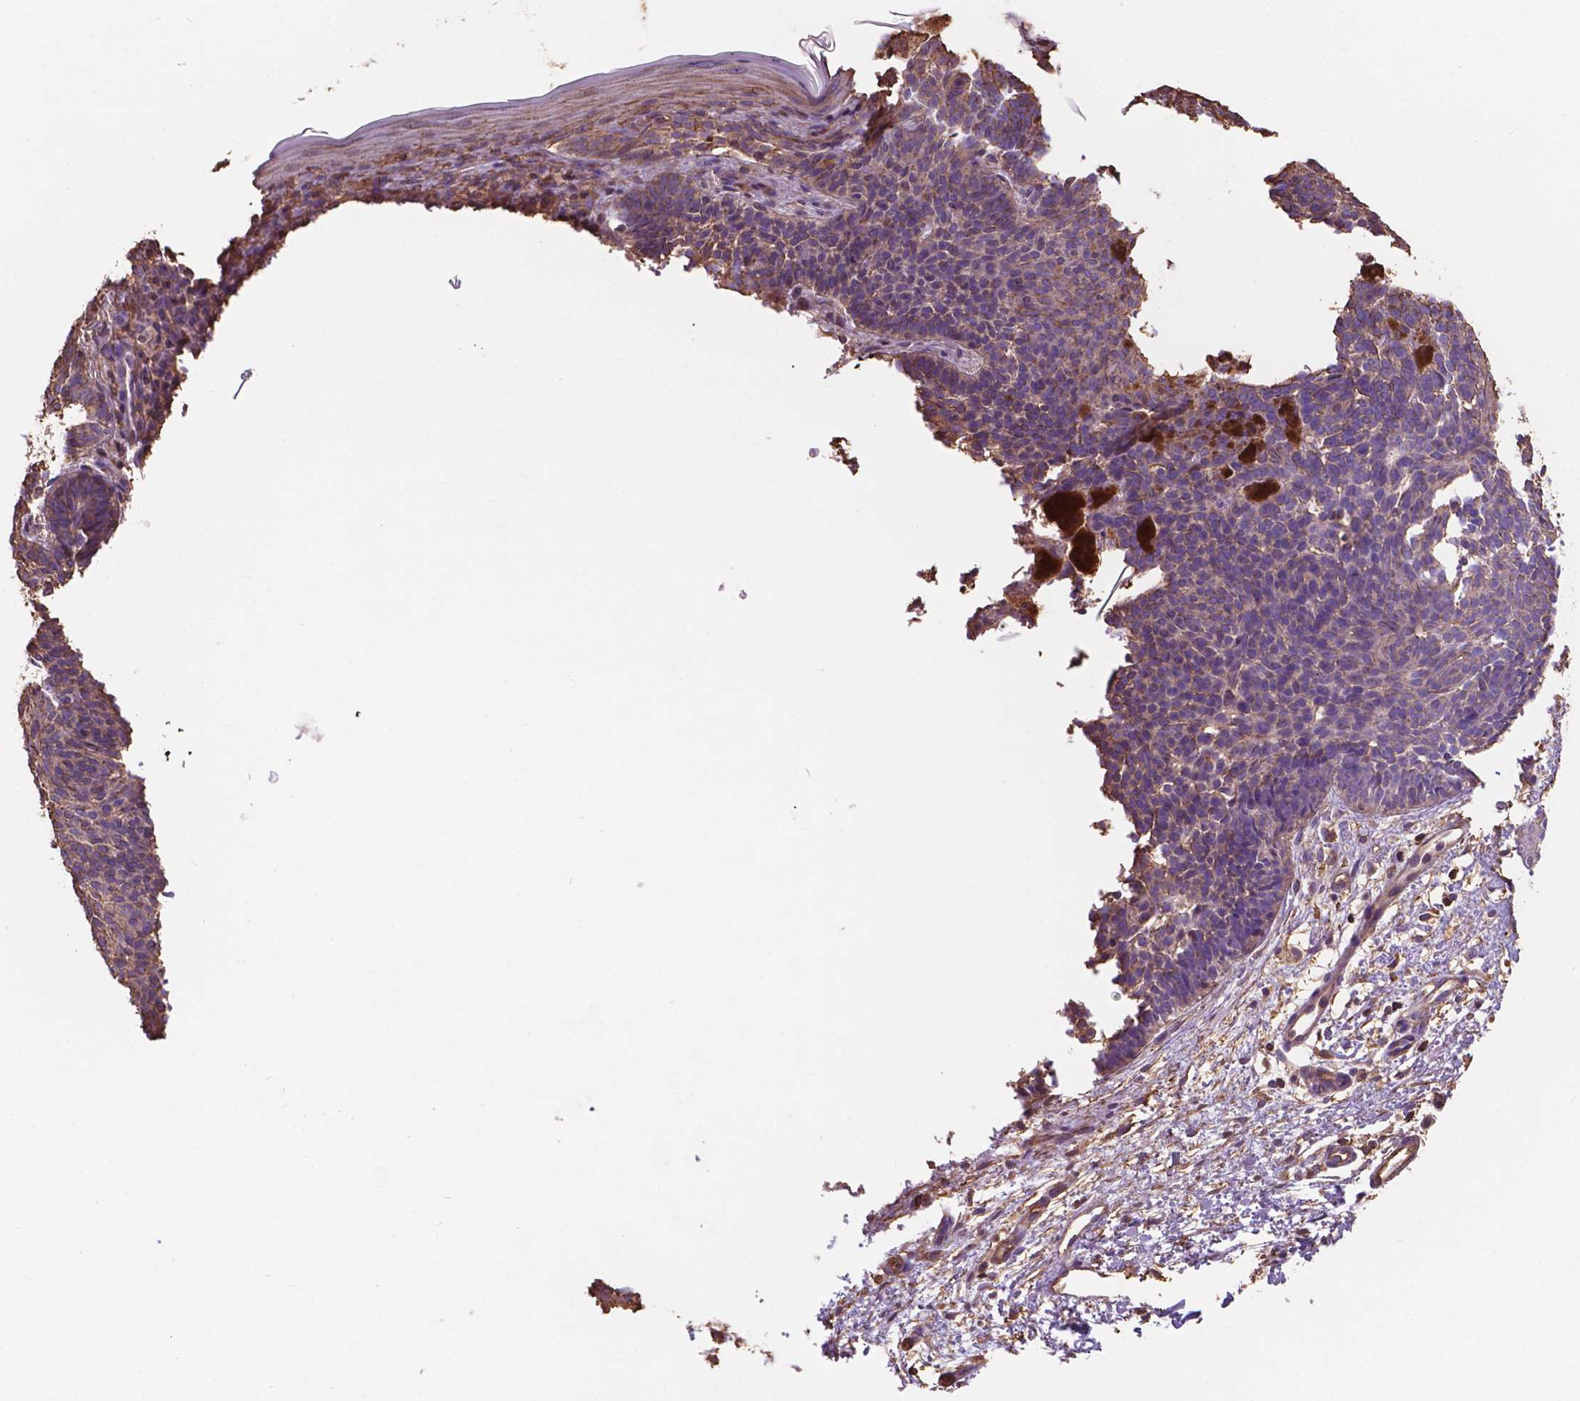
{"staining": {"intensity": "negative", "quantity": "none", "location": "none"}, "tissue": "skin cancer", "cell_type": "Tumor cells", "image_type": "cancer", "snomed": [{"axis": "morphology", "description": "Basal cell carcinoma"}, {"axis": "topography", "description": "Skin"}], "caption": "Micrograph shows no protein expression in tumor cells of skin basal cell carcinoma tissue.", "gene": "NIPA2", "patient": {"sex": "female", "age": 85}}